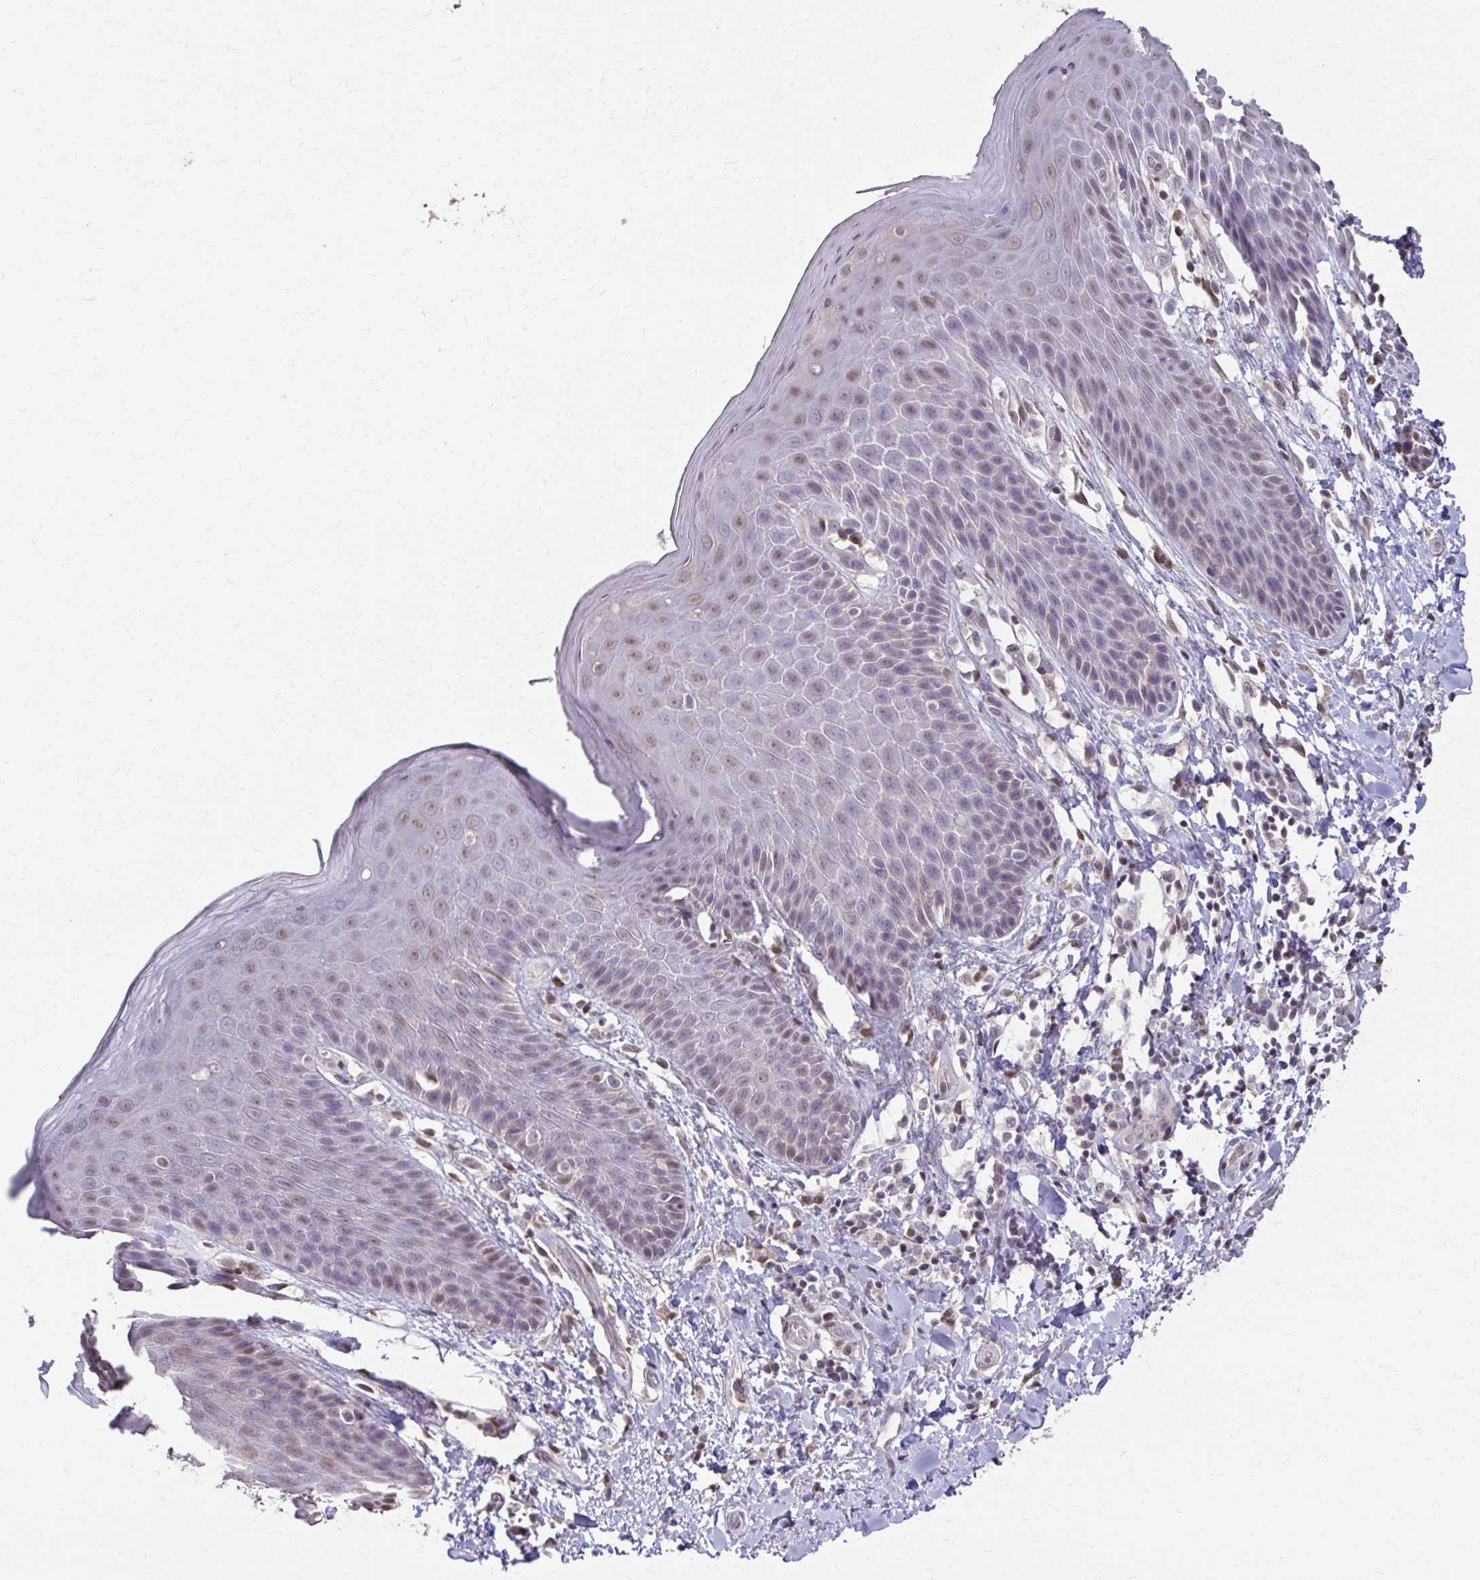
{"staining": {"intensity": "moderate", "quantity": "<25%", "location": "nuclear"}, "tissue": "skin", "cell_type": "Epidermal cells", "image_type": "normal", "snomed": [{"axis": "morphology", "description": "Normal tissue, NOS"}, {"axis": "topography", "description": "Anal"}, {"axis": "topography", "description": "Peripheral nerve tissue"}], "caption": "Epidermal cells display moderate nuclear staining in approximately <25% of cells in normal skin. (IHC, brightfield microscopy, high magnification).", "gene": "ING4", "patient": {"sex": "male", "age": 51}}